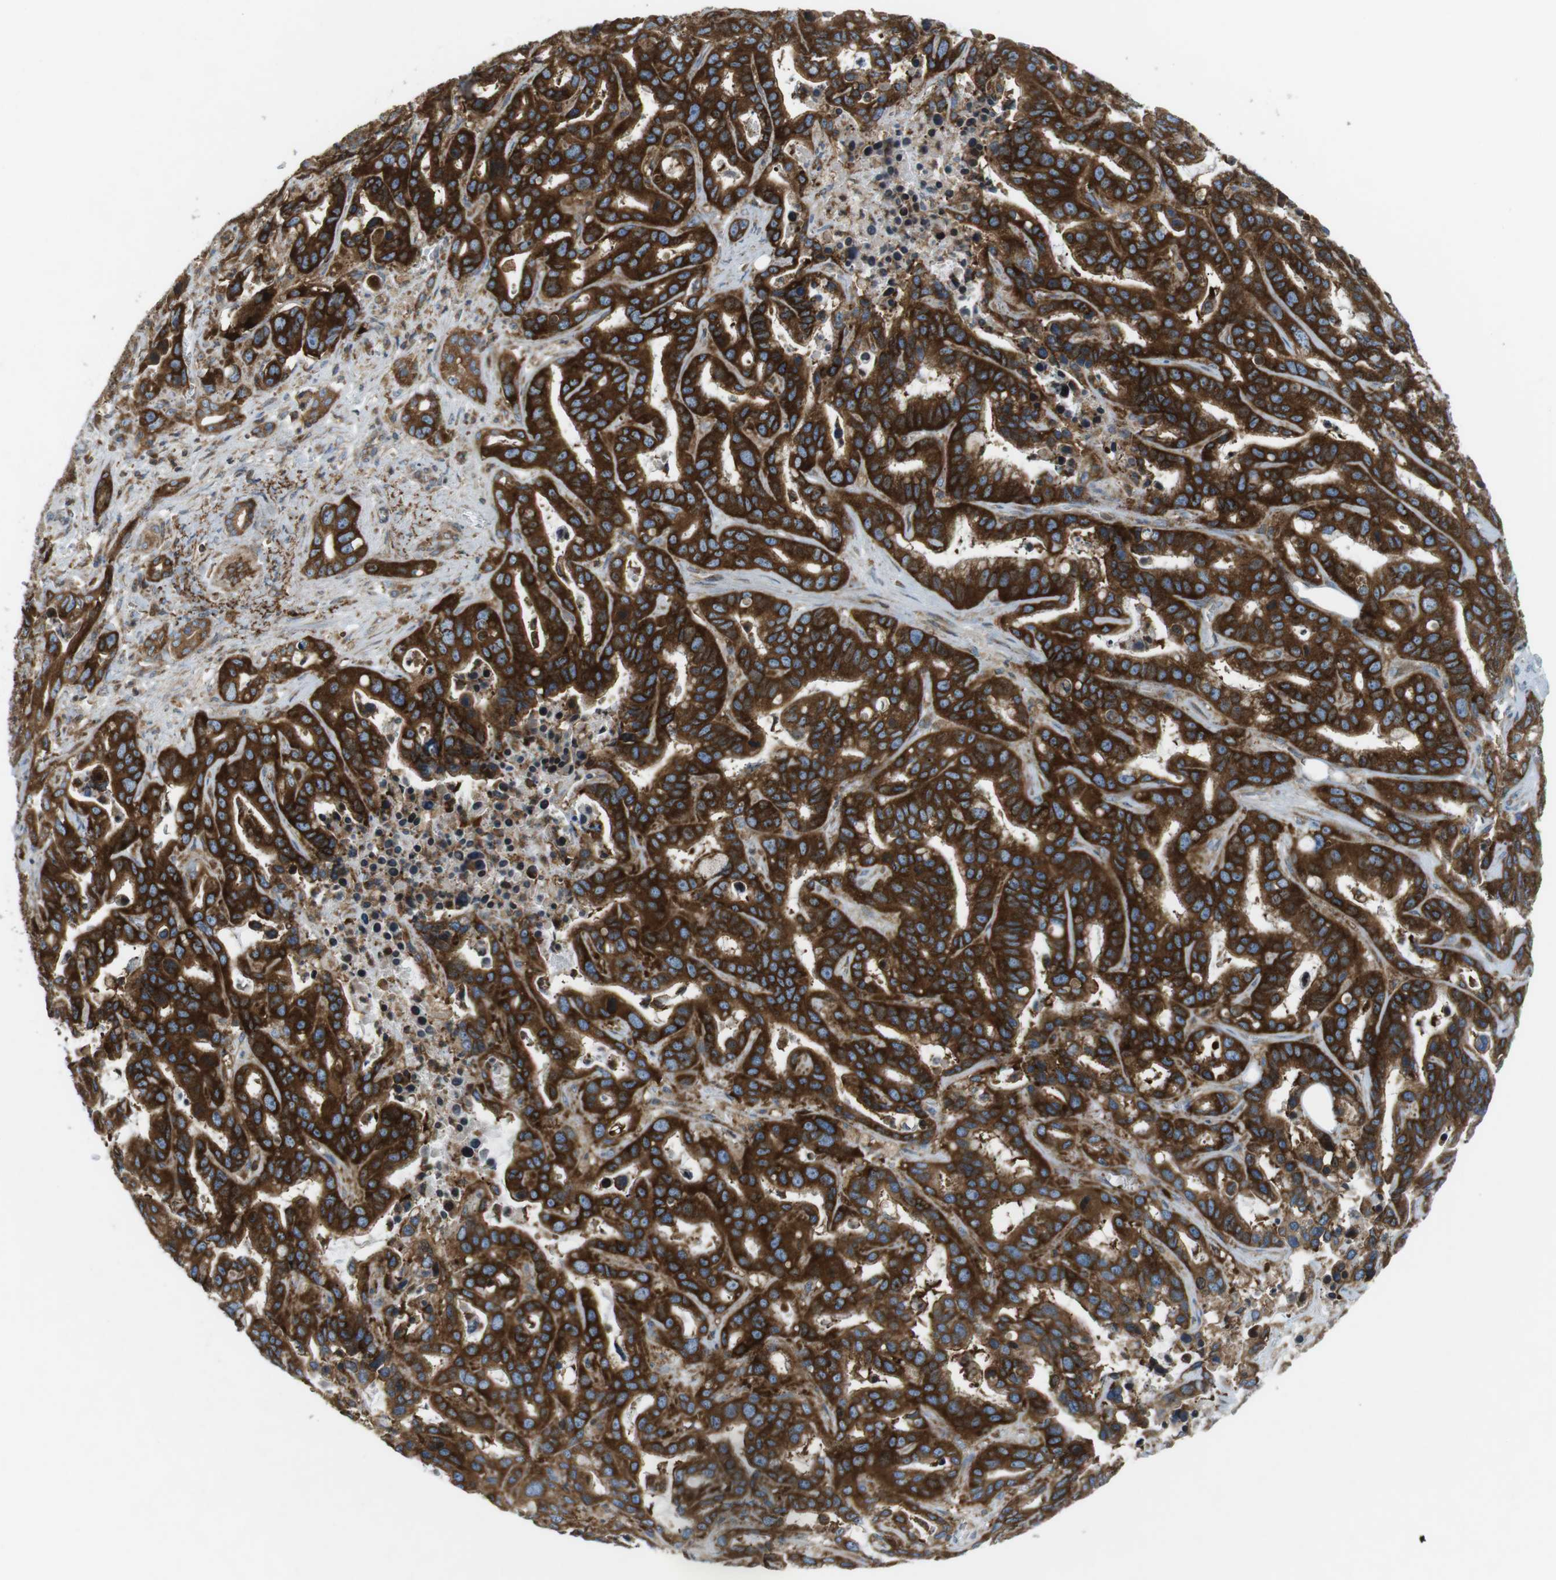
{"staining": {"intensity": "strong", "quantity": ">75%", "location": "cytoplasmic/membranous"}, "tissue": "liver cancer", "cell_type": "Tumor cells", "image_type": "cancer", "snomed": [{"axis": "morphology", "description": "Cholangiocarcinoma"}, {"axis": "topography", "description": "Liver"}], "caption": "Liver cancer stained for a protein (brown) shows strong cytoplasmic/membranous positive staining in approximately >75% of tumor cells.", "gene": "FLII", "patient": {"sex": "female", "age": 65}}